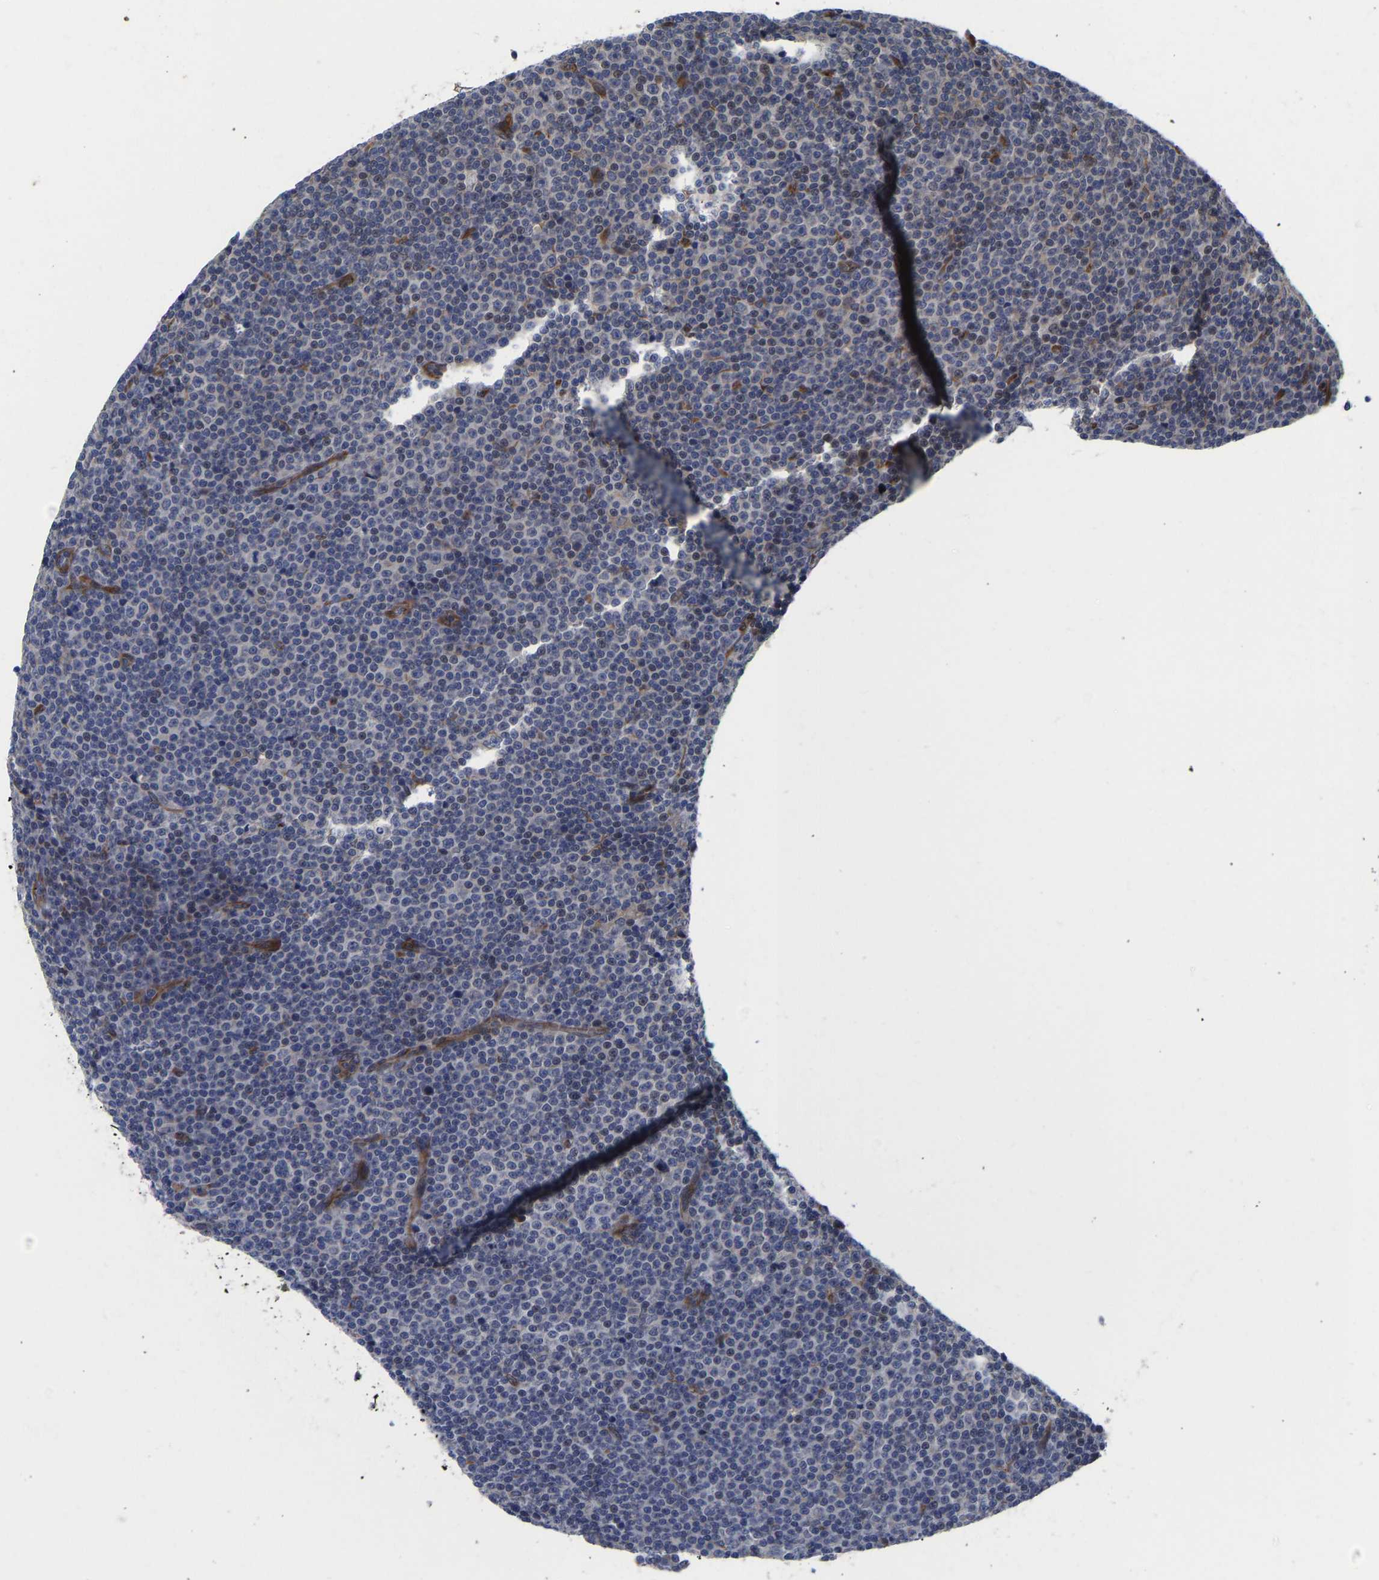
{"staining": {"intensity": "negative", "quantity": "none", "location": "none"}, "tissue": "lymphoma", "cell_type": "Tumor cells", "image_type": "cancer", "snomed": [{"axis": "morphology", "description": "Malignant lymphoma, non-Hodgkin's type, Low grade"}, {"axis": "topography", "description": "Lymph node"}], "caption": "High power microscopy micrograph of an immunohistochemistry (IHC) micrograph of lymphoma, revealing no significant staining in tumor cells.", "gene": "FRRS1", "patient": {"sex": "female", "age": 67}}